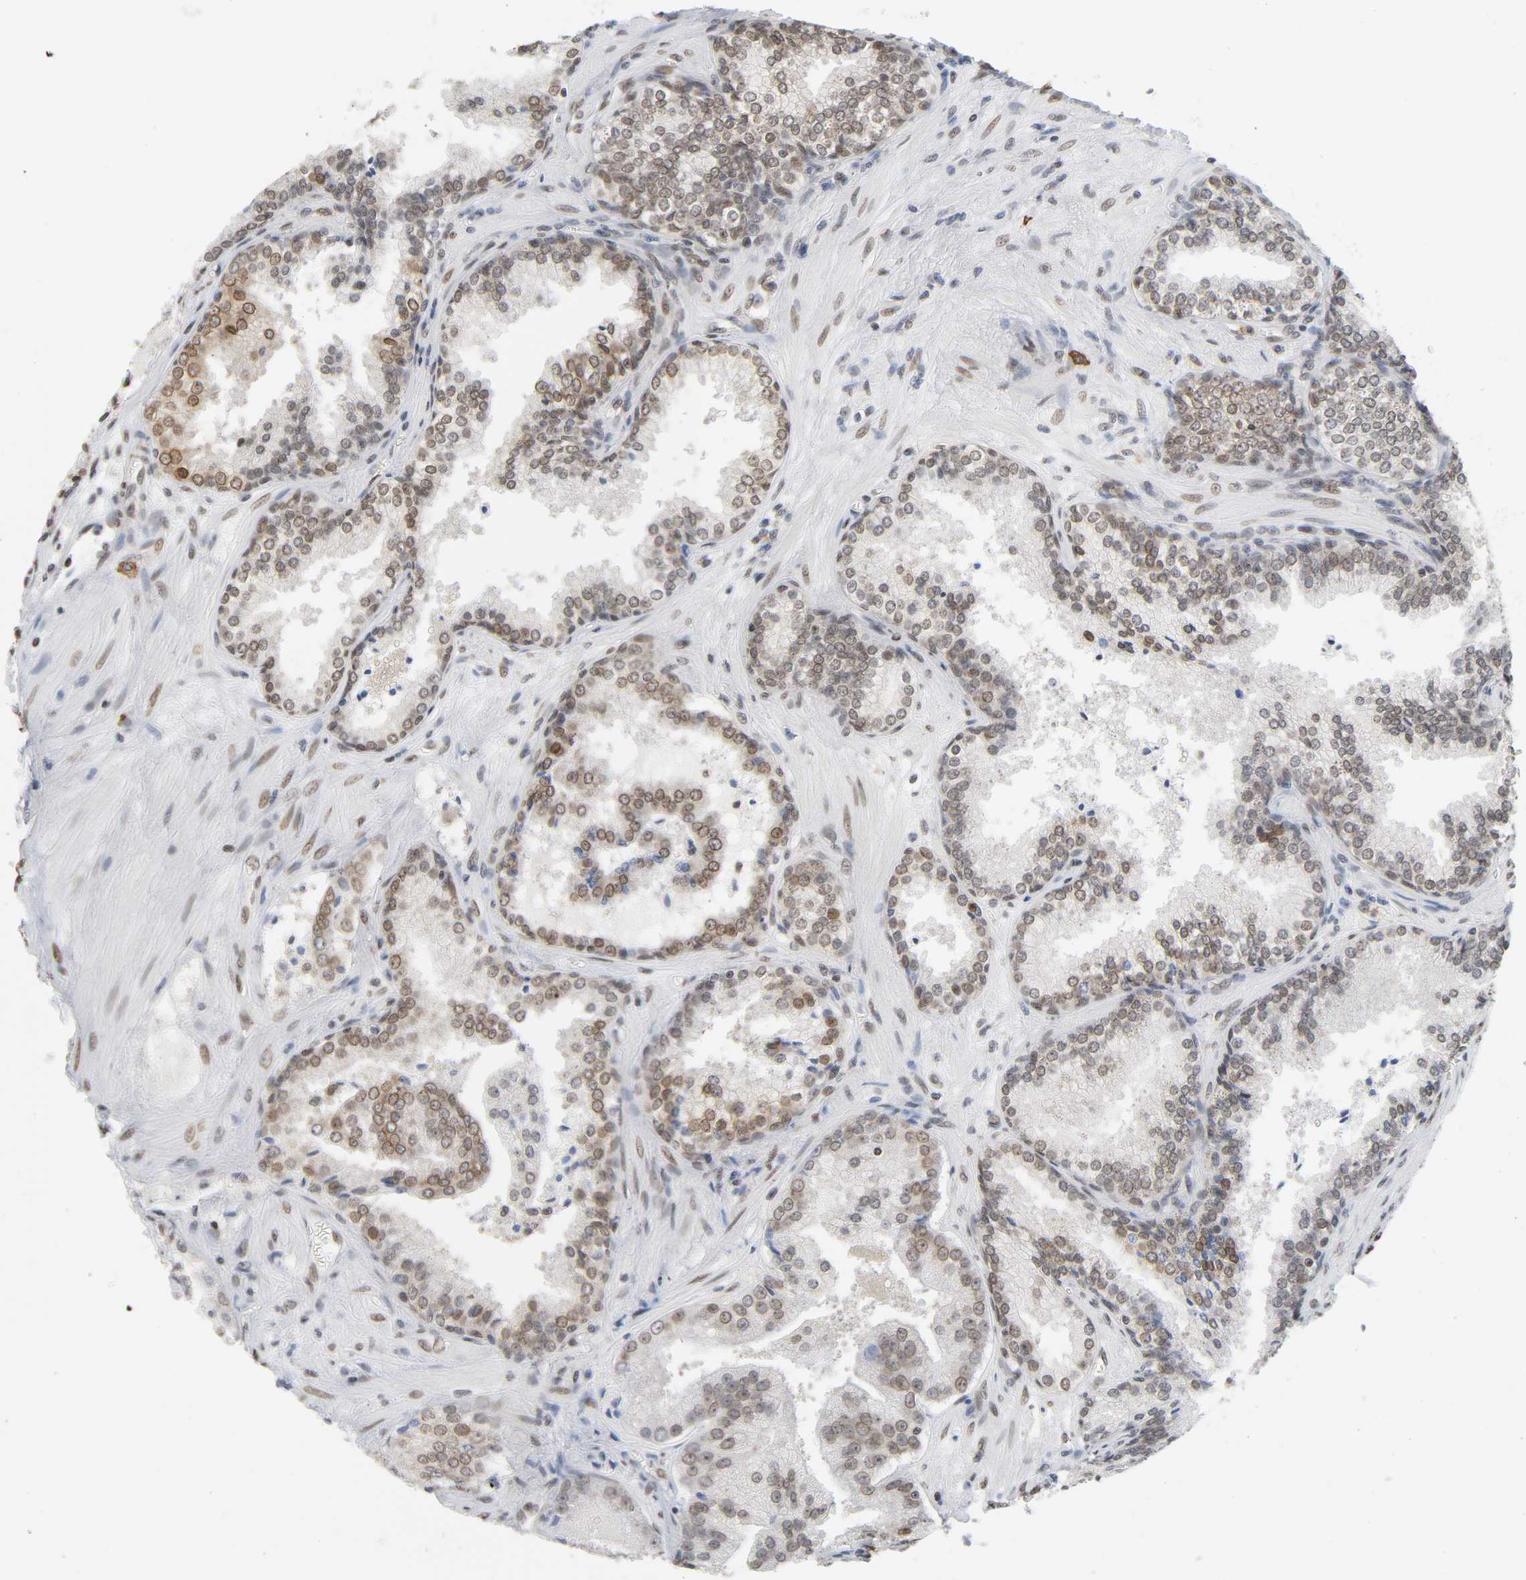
{"staining": {"intensity": "moderate", "quantity": ">75%", "location": "nuclear"}, "tissue": "prostate cancer", "cell_type": "Tumor cells", "image_type": "cancer", "snomed": [{"axis": "morphology", "description": "Adenocarcinoma, Low grade"}, {"axis": "topography", "description": "Prostate"}], "caption": "This photomicrograph exhibits immunohistochemistry staining of human prostate cancer (low-grade adenocarcinoma), with medium moderate nuclear expression in about >75% of tumor cells.", "gene": "SUMO1", "patient": {"sex": "male", "age": 60}}